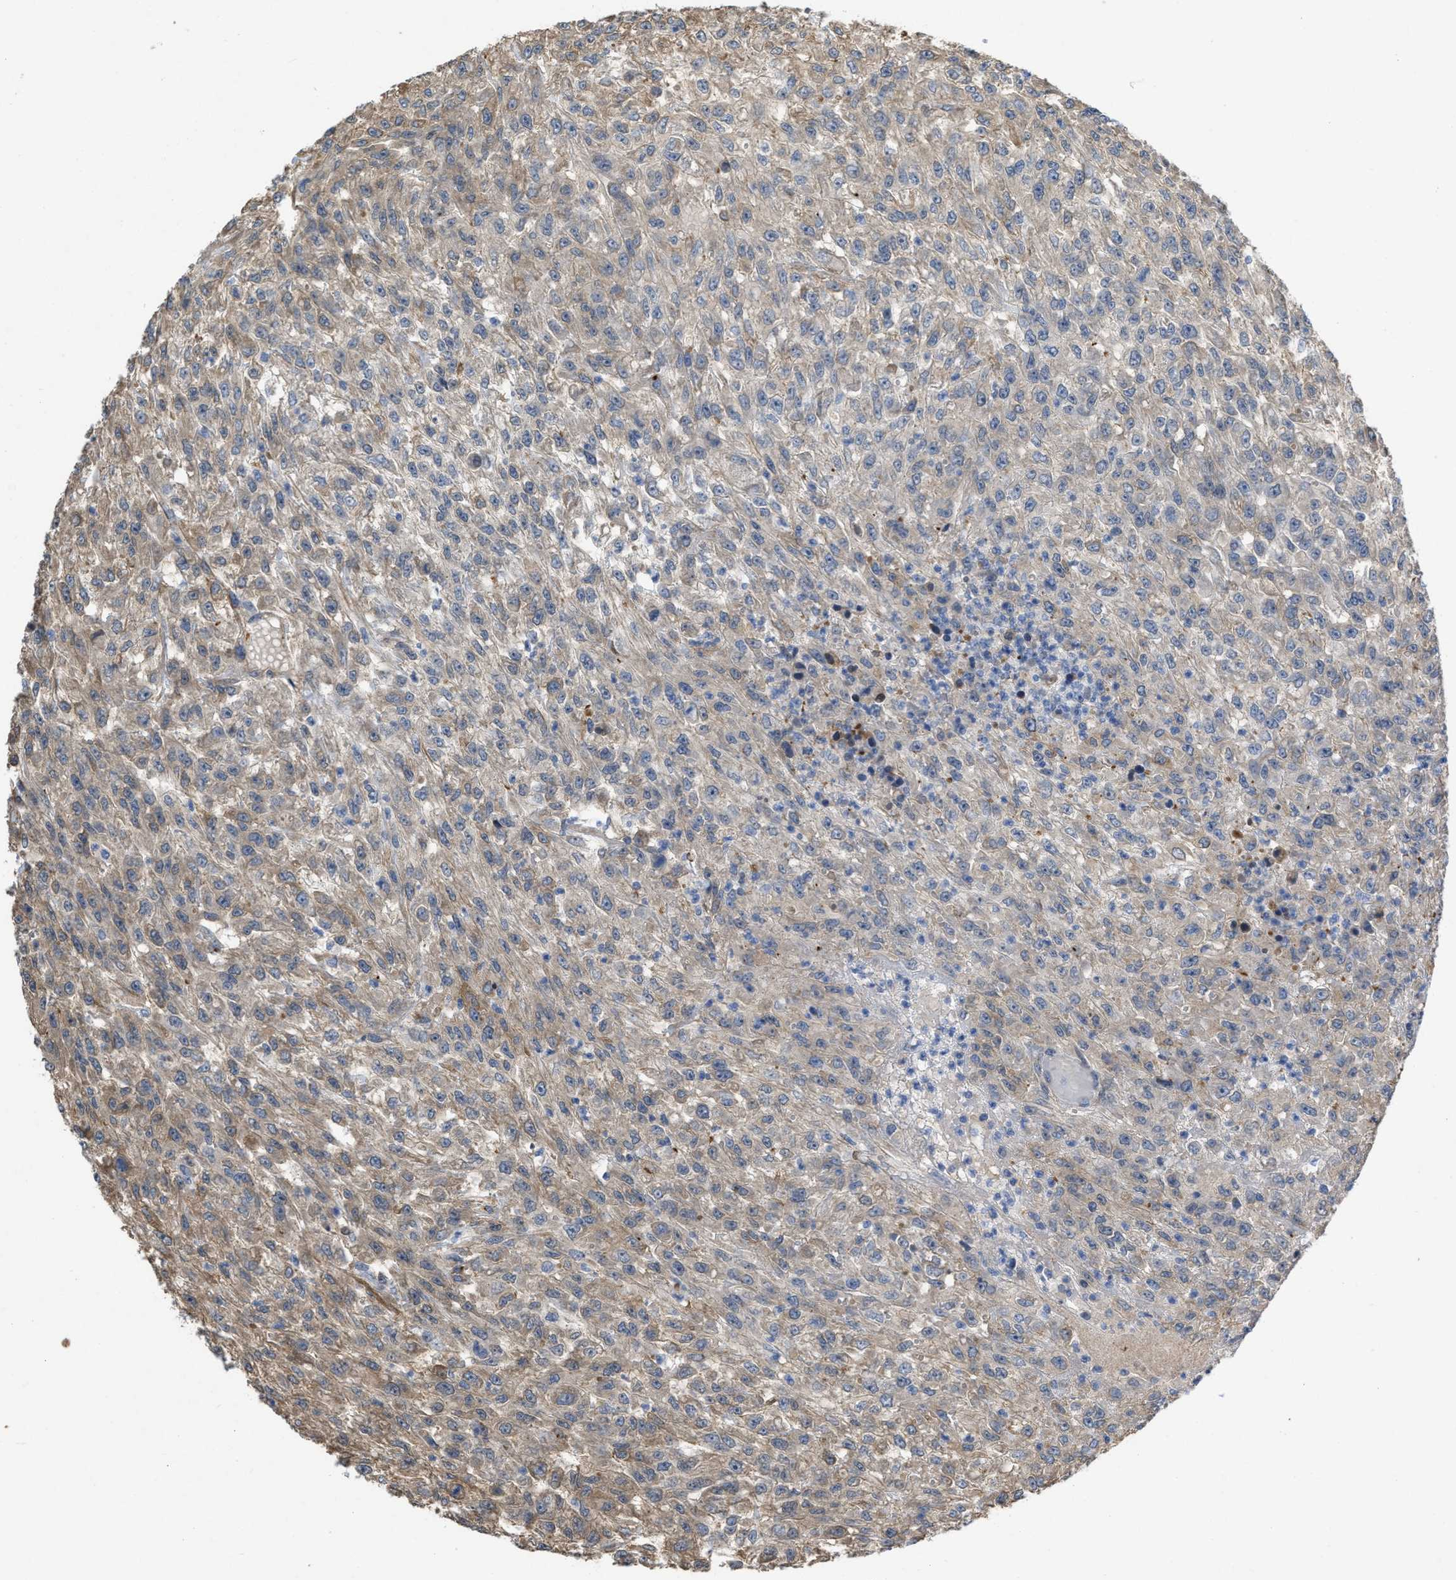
{"staining": {"intensity": "weak", "quantity": "<25%", "location": "cytoplasmic/membranous"}, "tissue": "urothelial cancer", "cell_type": "Tumor cells", "image_type": "cancer", "snomed": [{"axis": "morphology", "description": "Urothelial carcinoma, High grade"}, {"axis": "topography", "description": "Urinary bladder"}], "caption": "High power microscopy photomicrograph of an immunohistochemistry photomicrograph of urothelial cancer, revealing no significant staining in tumor cells.", "gene": "SLC4A11", "patient": {"sex": "male", "age": 46}}